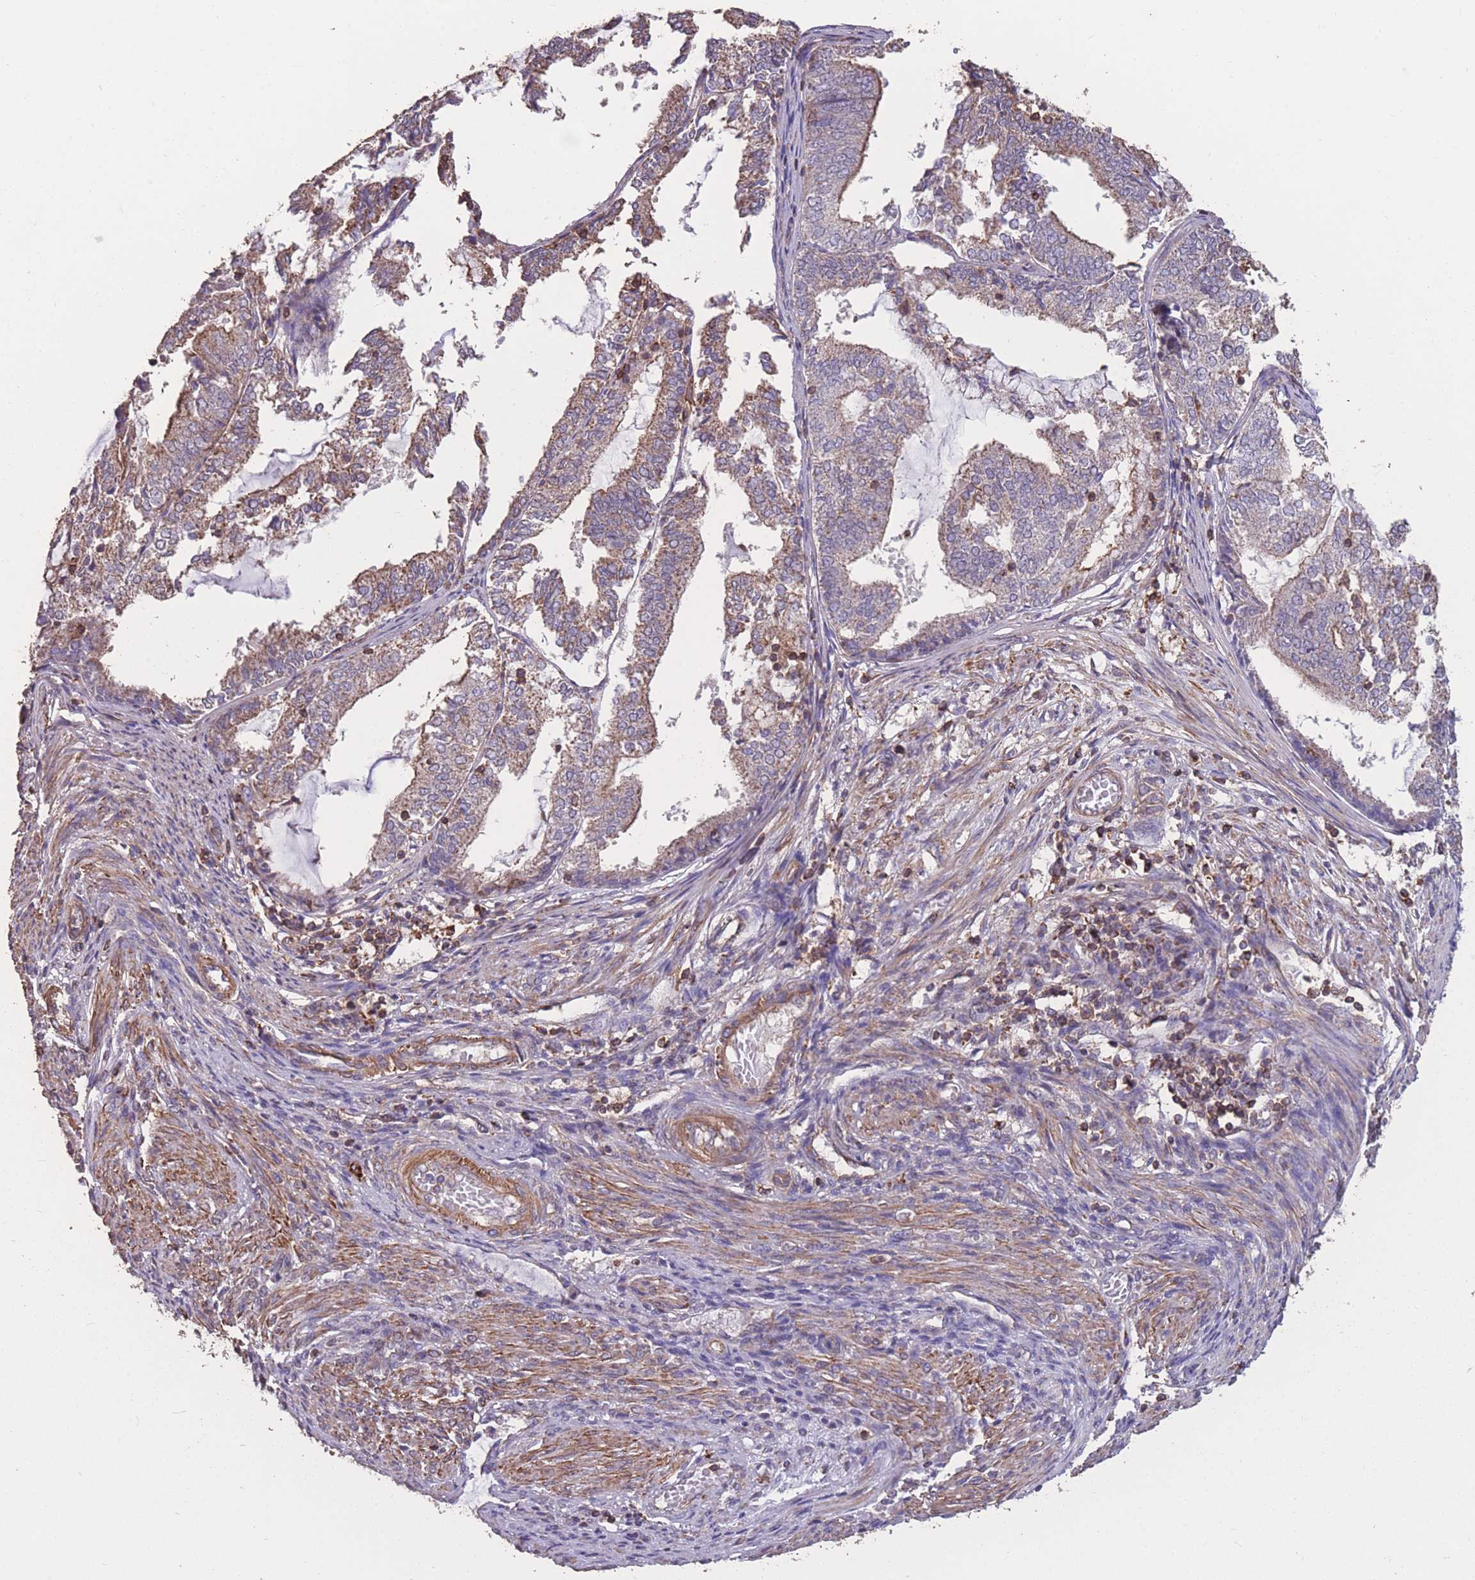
{"staining": {"intensity": "moderate", "quantity": "25%-75%", "location": "cytoplasmic/membranous"}, "tissue": "endometrial cancer", "cell_type": "Tumor cells", "image_type": "cancer", "snomed": [{"axis": "morphology", "description": "Adenocarcinoma, NOS"}, {"axis": "topography", "description": "Endometrium"}], "caption": "Immunohistochemical staining of human endometrial cancer displays medium levels of moderate cytoplasmic/membranous protein positivity in about 25%-75% of tumor cells. The protein of interest is shown in brown color, while the nuclei are stained blue.", "gene": "NUDT21", "patient": {"sex": "female", "age": 81}}